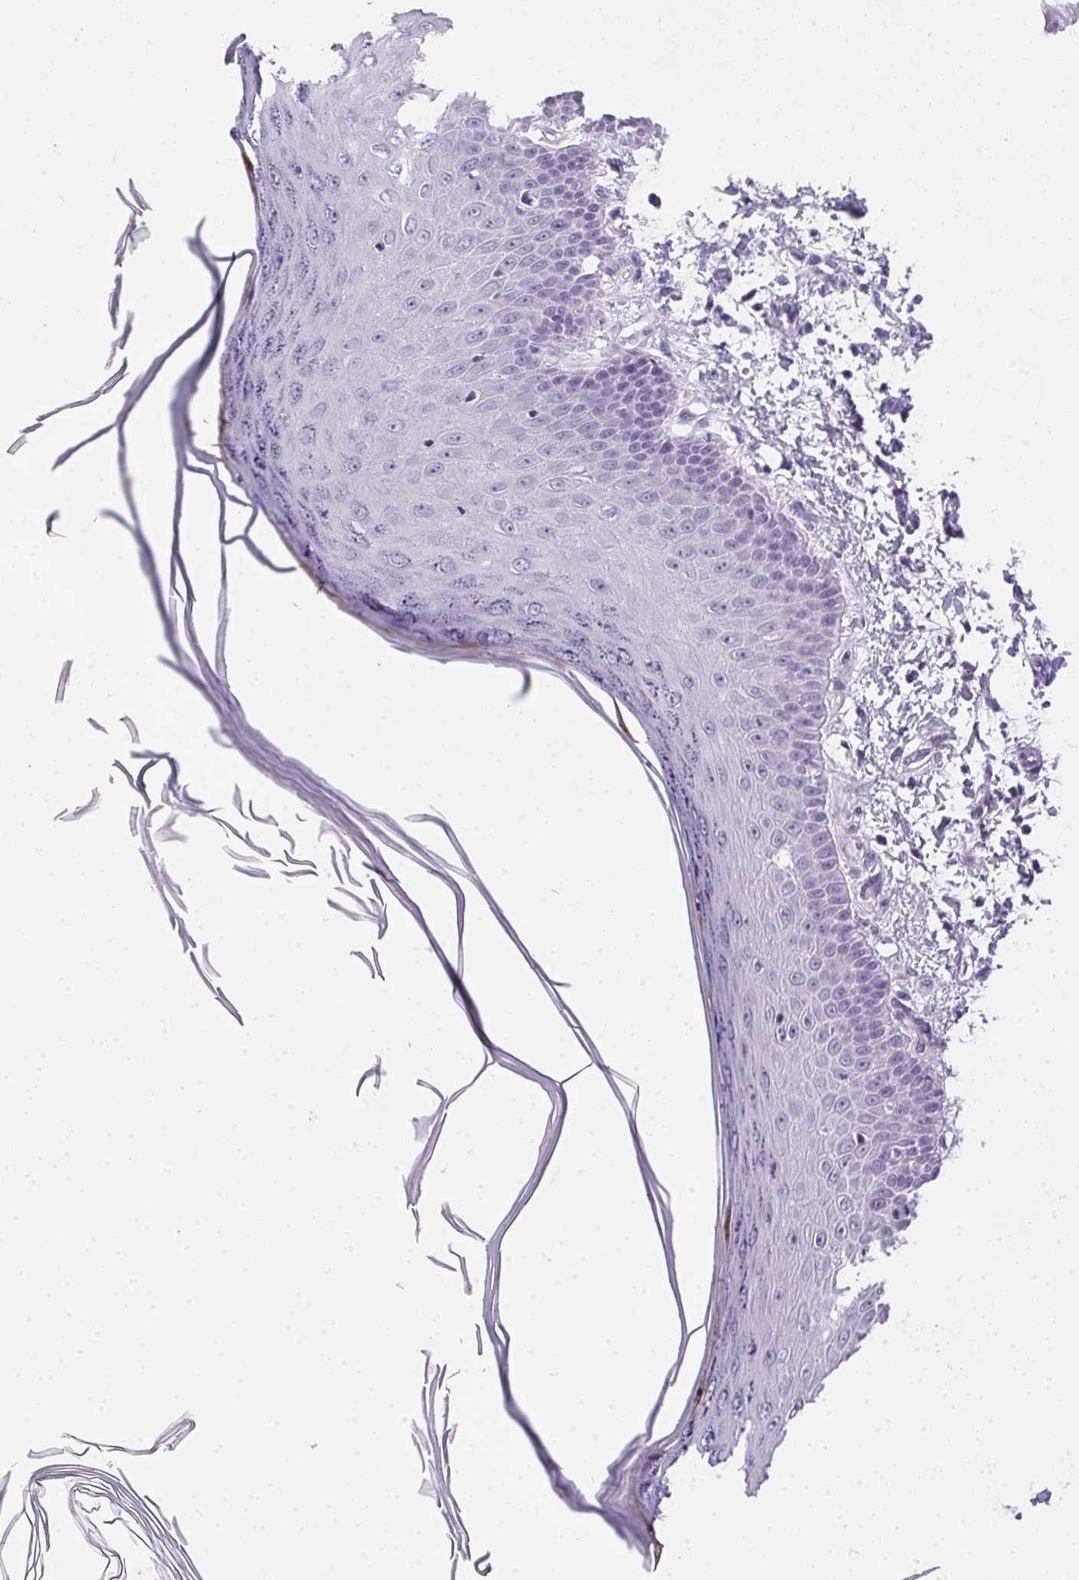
{"staining": {"intensity": "negative", "quantity": "none", "location": "none"}, "tissue": "skin", "cell_type": "Fibroblasts", "image_type": "normal", "snomed": [{"axis": "morphology", "description": "Normal tissue, NOS"}, {"axis": "topography", "description": "Skin"}], "caption": "This image is of benign skin stained with immunohistochemistry (IHC) to label a protein in brown with the nuclei are counter-stained blue. There is no expression in fibroblasts.", "gene": "SSTR4", "patient": {"sex": "female", "age": 62}}